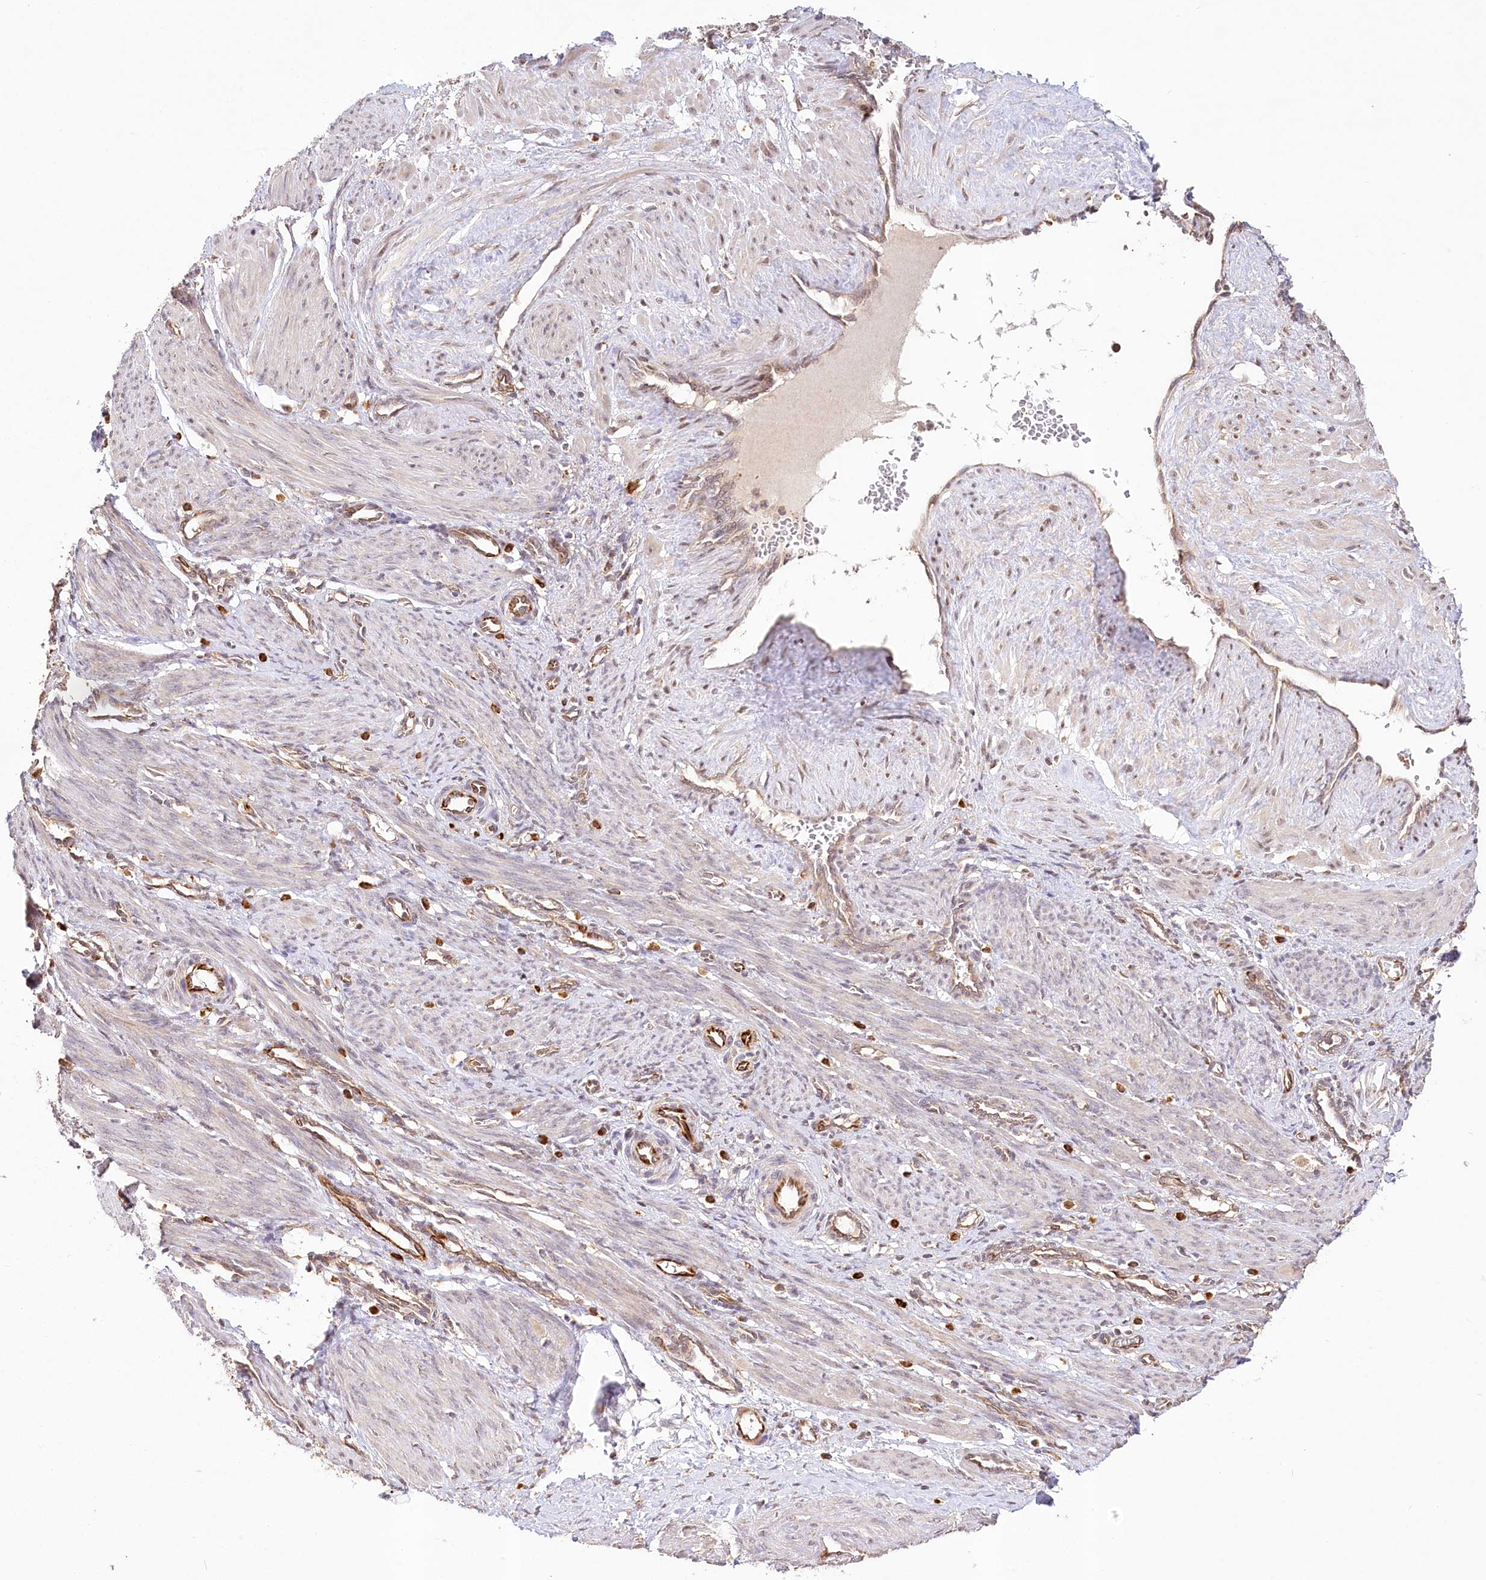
{"staining": {"intensity": "weak", "quantity": "25%-75%", "location": "cytoplasmic/membranous"}, "tissue": "smooth muscle", "cell_type": "Smooth muscle cells", "image_type": "normal", "snomed": [{"axis": "morphology", "description": "Normal tissue, NOS"}, {"axis": "topography", "description": "Endometrium"}], "caption": "Normal smooth muscle was stained to show a protein in brown. There is low levels of weak cytoplasmic/membranous expression in about 25%-75% of smooth muscle cells. Immunohistochemistry (ihc) stains the protein in brown and the nuclei are stained blue.", "gene": "DMXL1", "patient": {"sex": "female", "age": 33}}